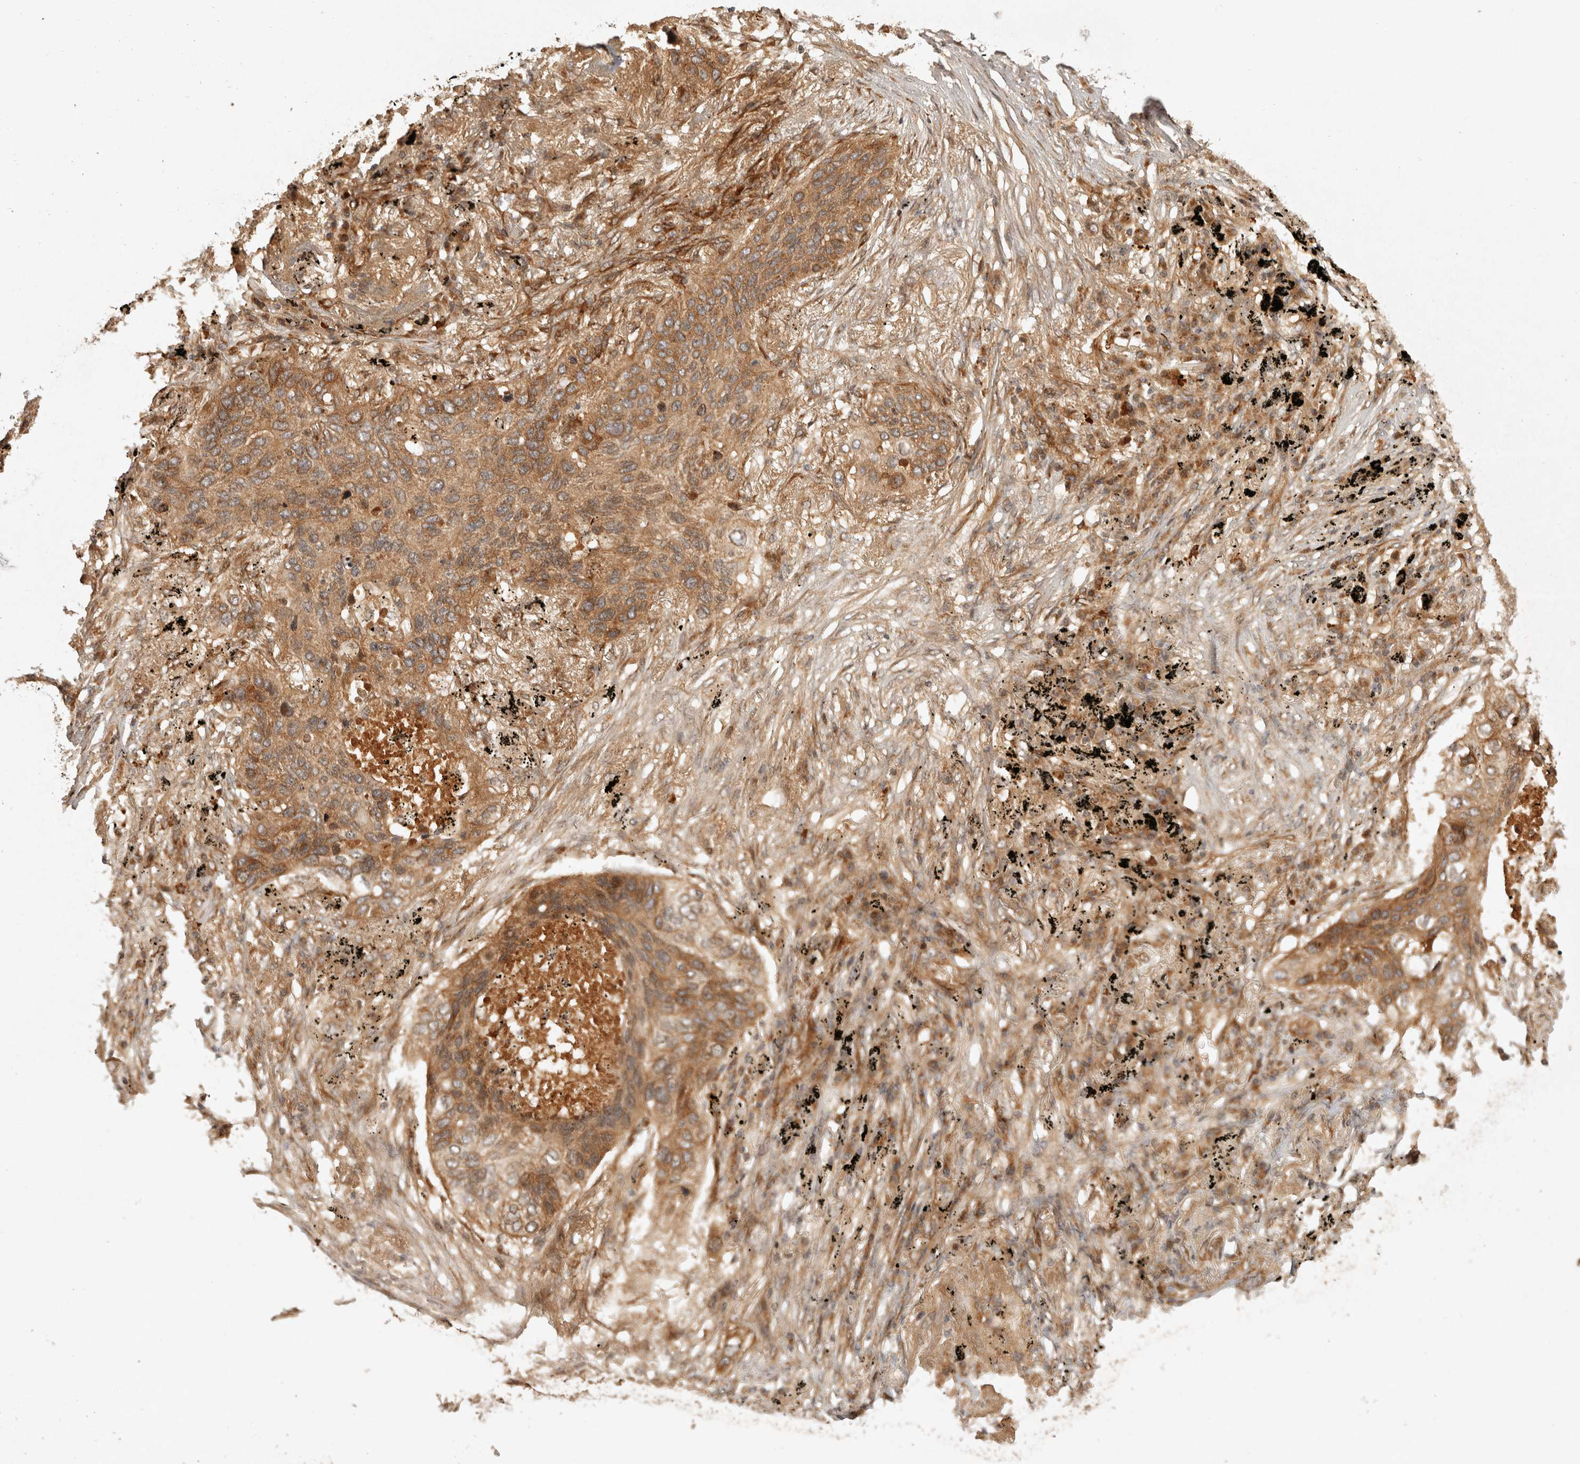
{"staining": {"intensity": "moderate", "quantity": ">75%", "location": "cytoplasmic/membranous"}, "tissue": "lung cancer", "cell_type": "Tumor cells", "image_type": "cancer", "snomed": [{"axis": "morphology", "description": "Squamous cell carcinoma, NOS"}, {"axis": "topography", "description": "Lung"}], "caption": "A brown stain highlights moderate cytoplasmic/membranous positivity of a protein in lung squamous cell carcinoma tumor cells.", "gene": "CAMSAP2", "patient": {"sex": "female", "age": 63}}